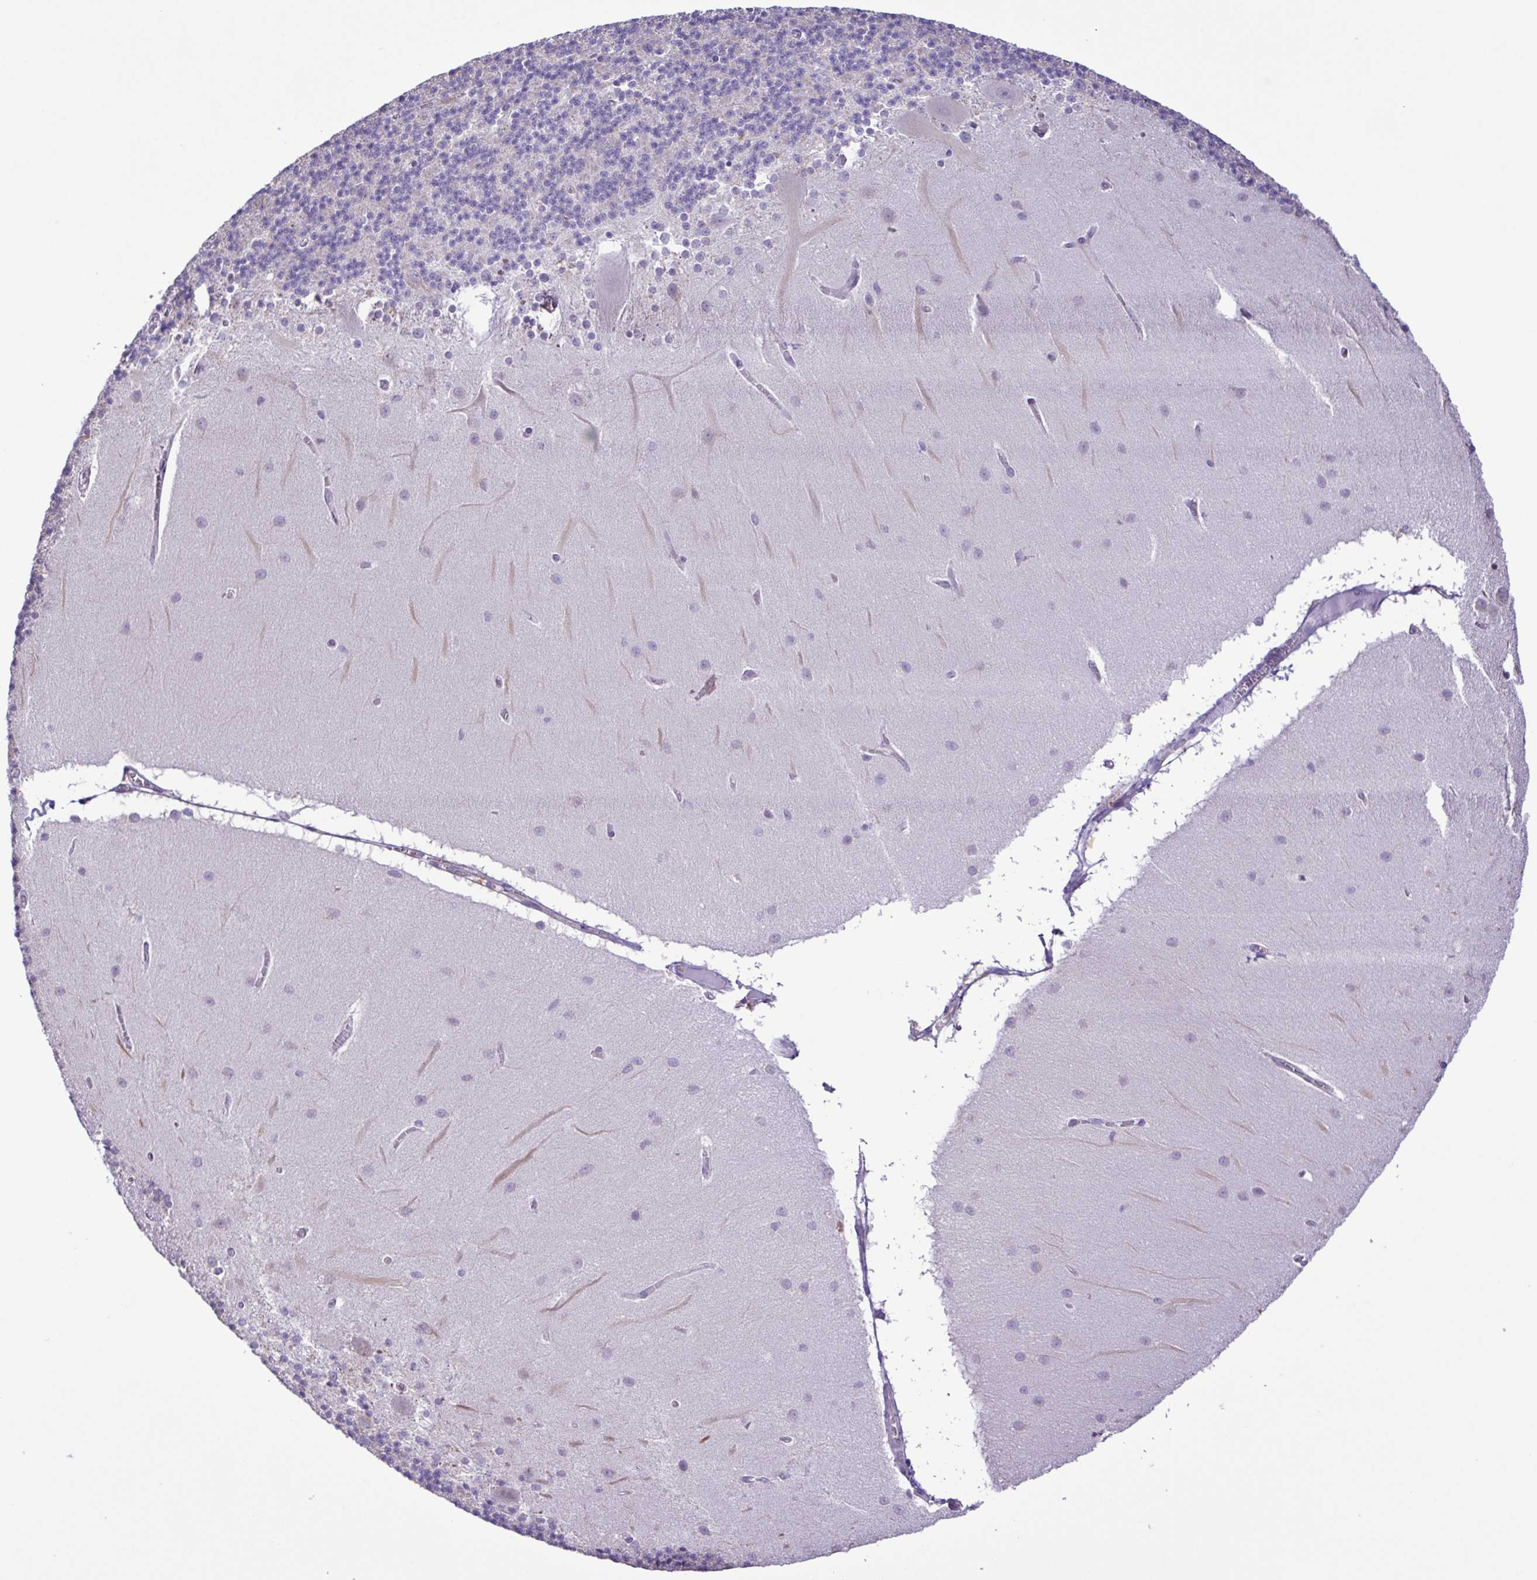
{"staining": {"intensity": "negative", "quantity": "none", "location": "none"}, "tissue": "cerebellum", "cell_type": "Cells in granular layer", "image_type": "normal", "snomed": [{"axis": "morphology", "description": "Normal tissue, NOS"}, {"axis": "topography", "description": "Cerebellum"}], "caption": "IHC histopathology image of unremarkable cerebellum: human cerebellum stained with DAB (3,3'-diaminobenzidine) shows no significant protein expression in cells in granular layer. Nuclei are stained in blue.", "gene": "CYP17A1", "patient": {"sex": "female", "age": 54}}